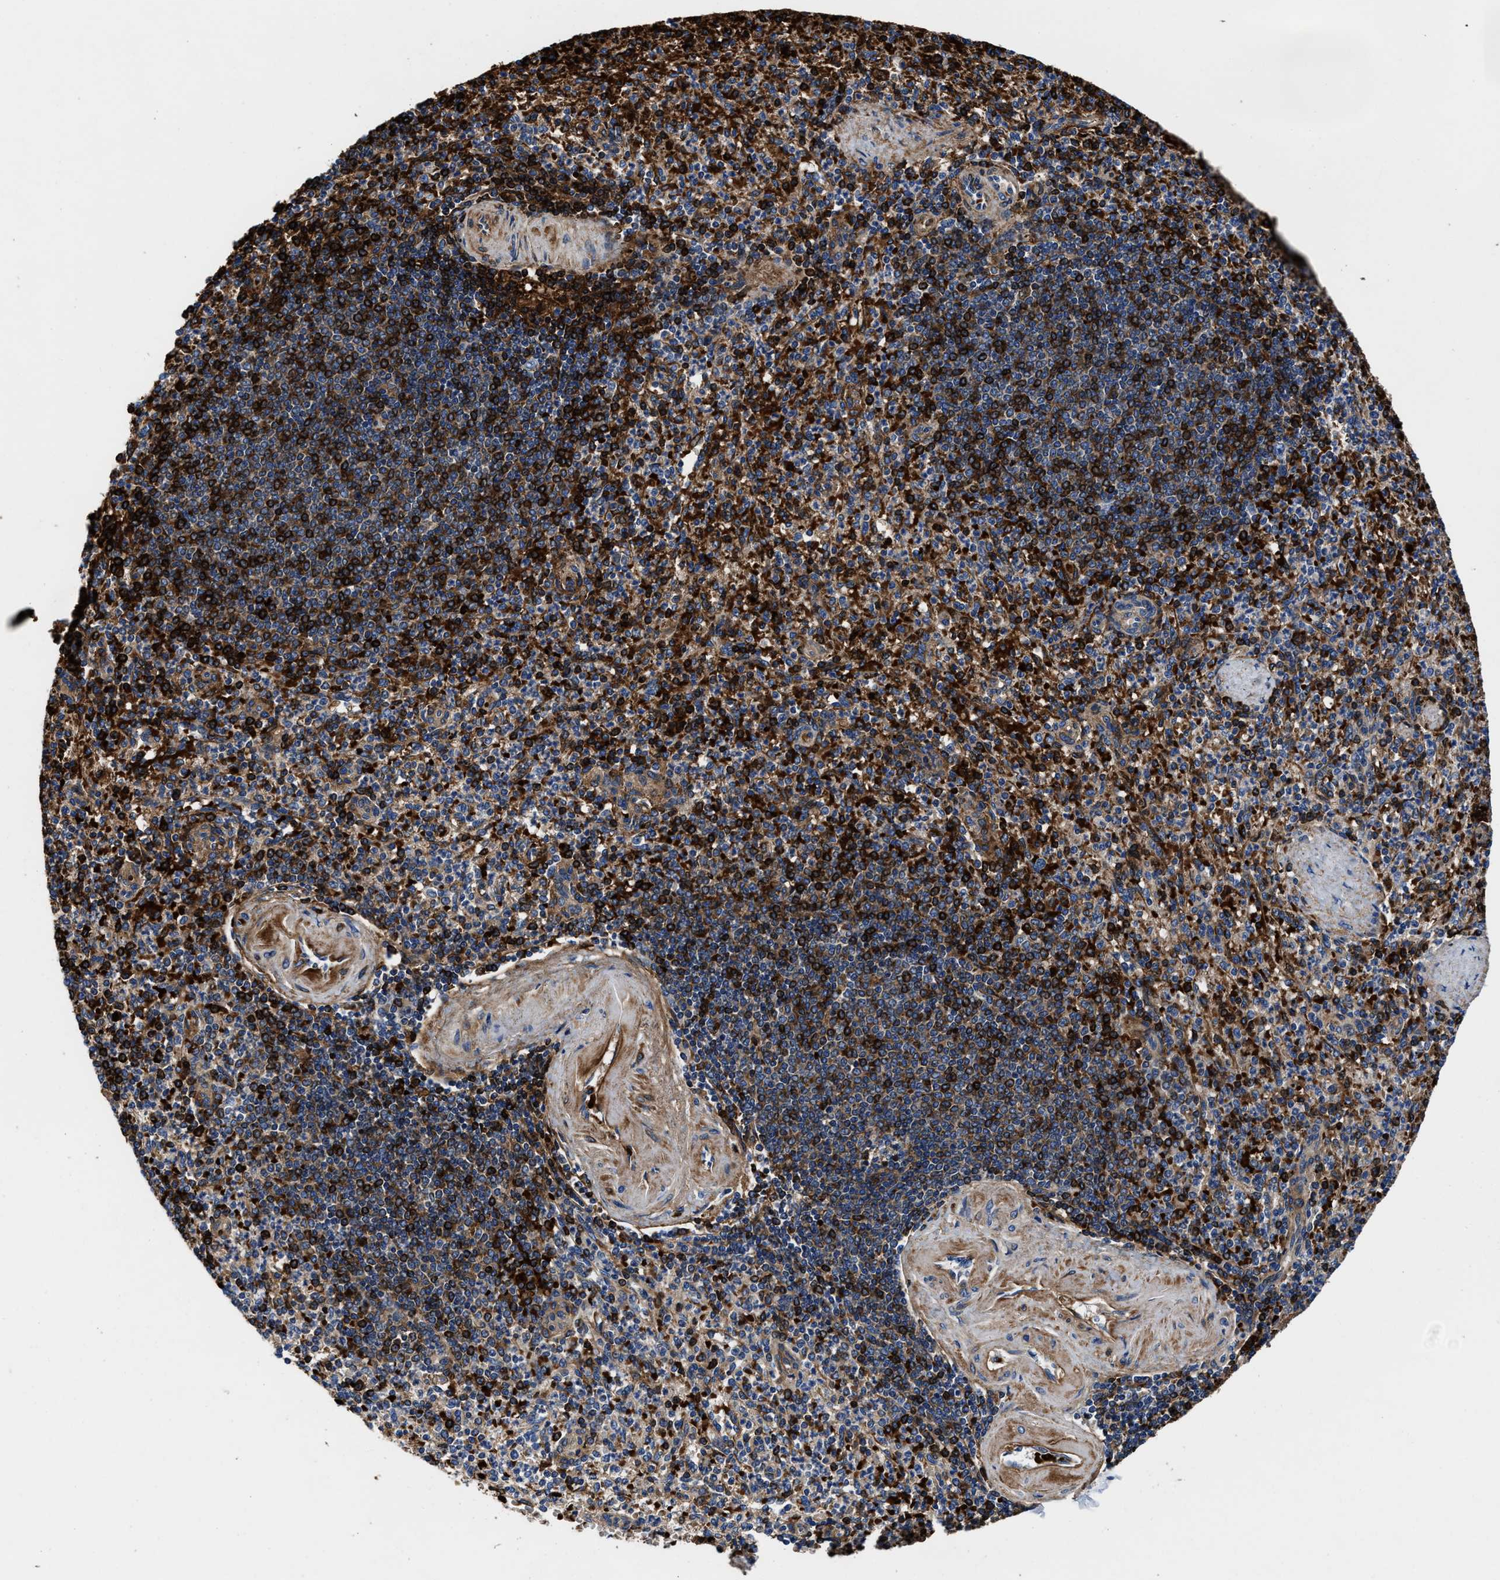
{"staining": {"intensity": "strong", "quantity": "25%-75%", "location": "cytoplasmic/membranous"}, "tissue": "spleen", "cell_type": "Cells in red pulp", "image_type": "normal", "snomed": [{"axis": "morphology", "description": "Normal tissue, NOS"}, {"axis": "topography", "description": "Spleen"}], "caption": "Normal spleen was stained to show a protein in brown. There is high levels of strong cytoplasmic/membranous expression in approximately 25%-75% of cells in red pulp. (Brightfield microscopy of DAB IHC at high magnification).", "gene": "PHLPP1", "patient": {"sex": "female", "age": 74}}